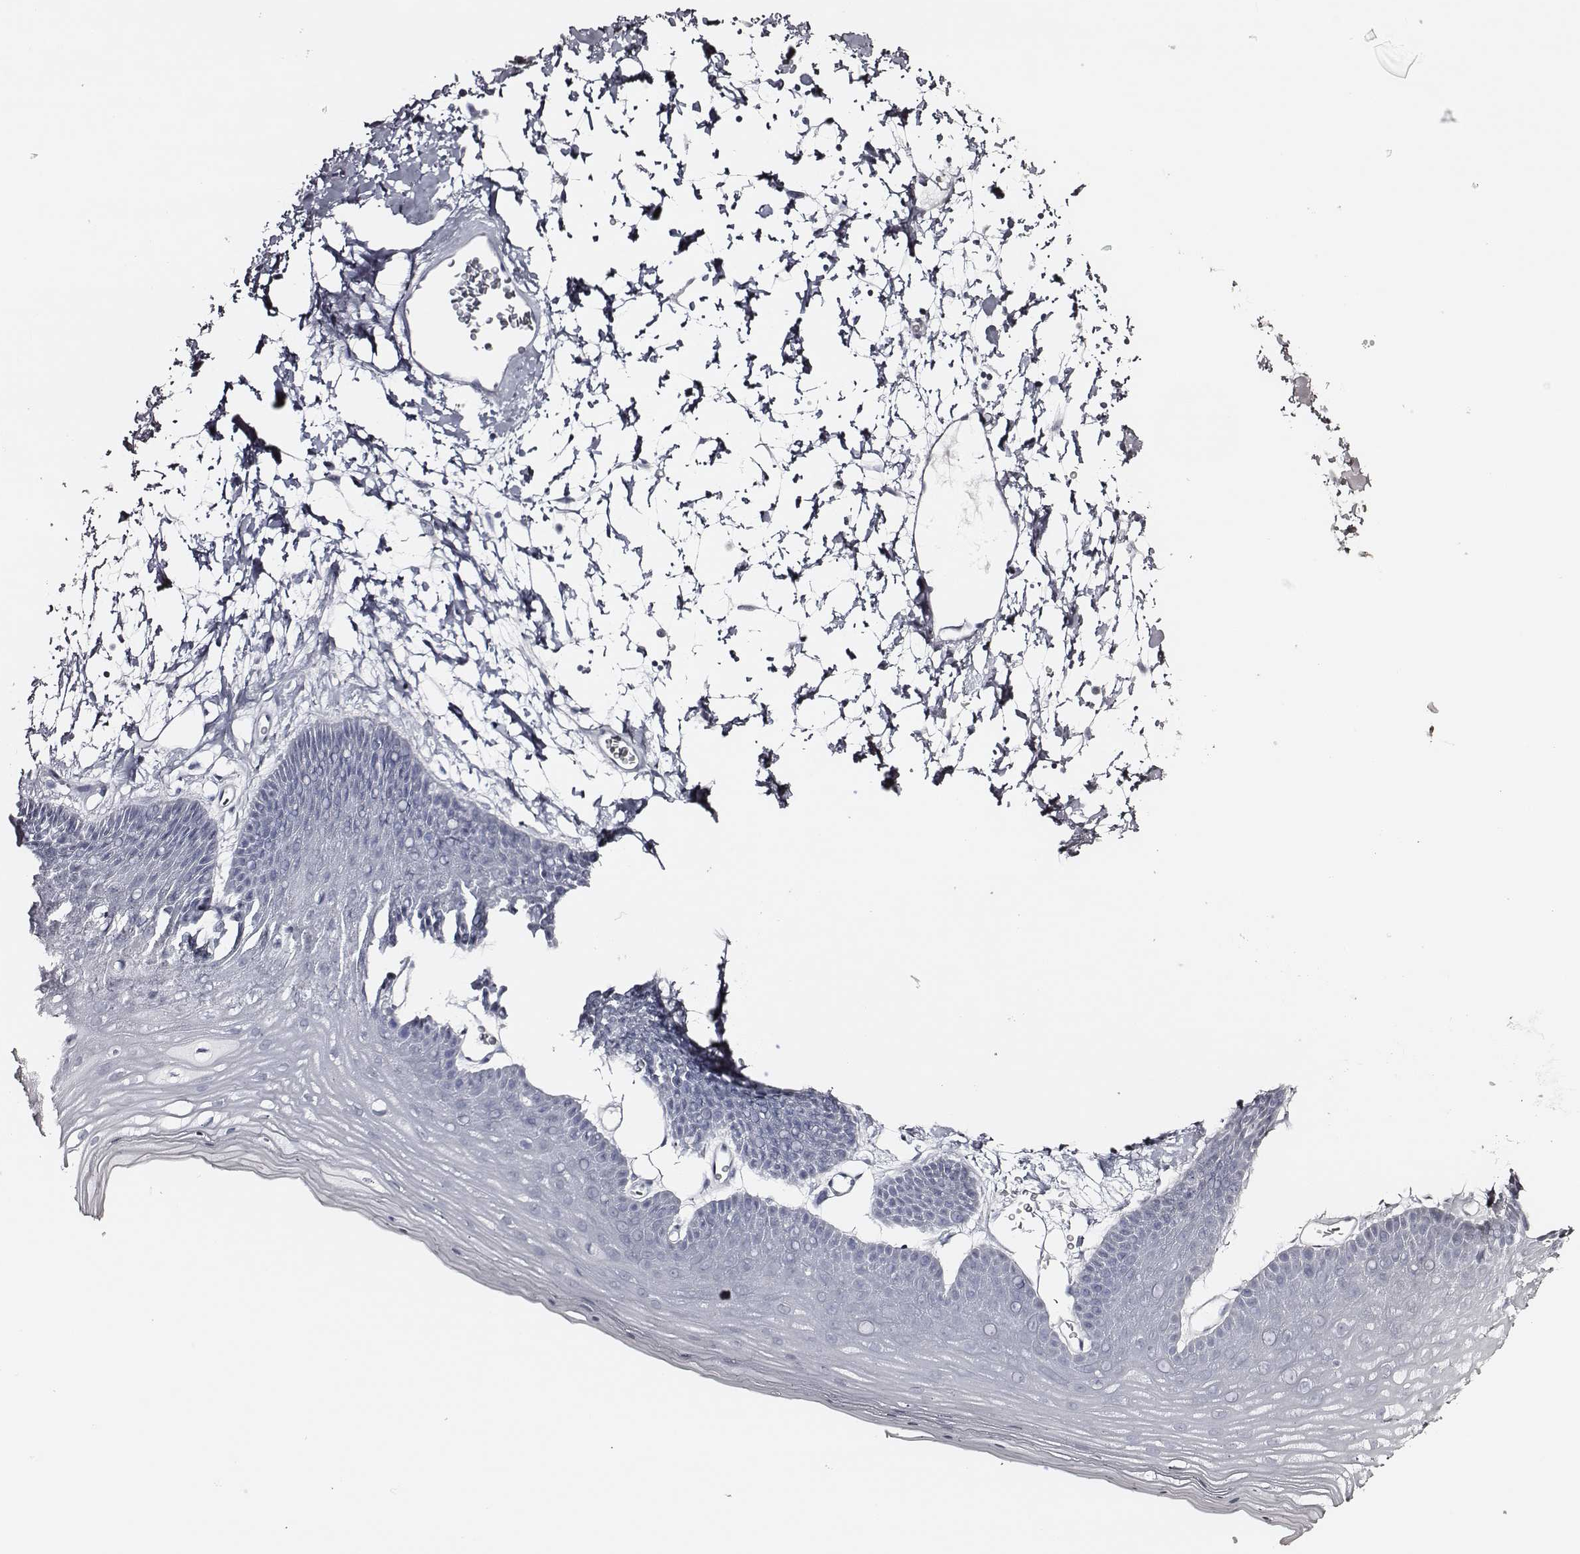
{"staining": {"intensity": "negative", "quantity": "none", "location": "none"}, "tissue": "skin", "cell_type": "Epidermal cells", "image_type": "normal", "snomed": [{"axis": "morphology", "description": "Normal tissue, NOS"}, {"axis": "topography", "description": "Anal"}], "caption": "Protein analysis of benign skin exhibits no significant expression in epidermal cells.", "gene": "DPEP1", "patient": {"sex": "male", "age": 53}}